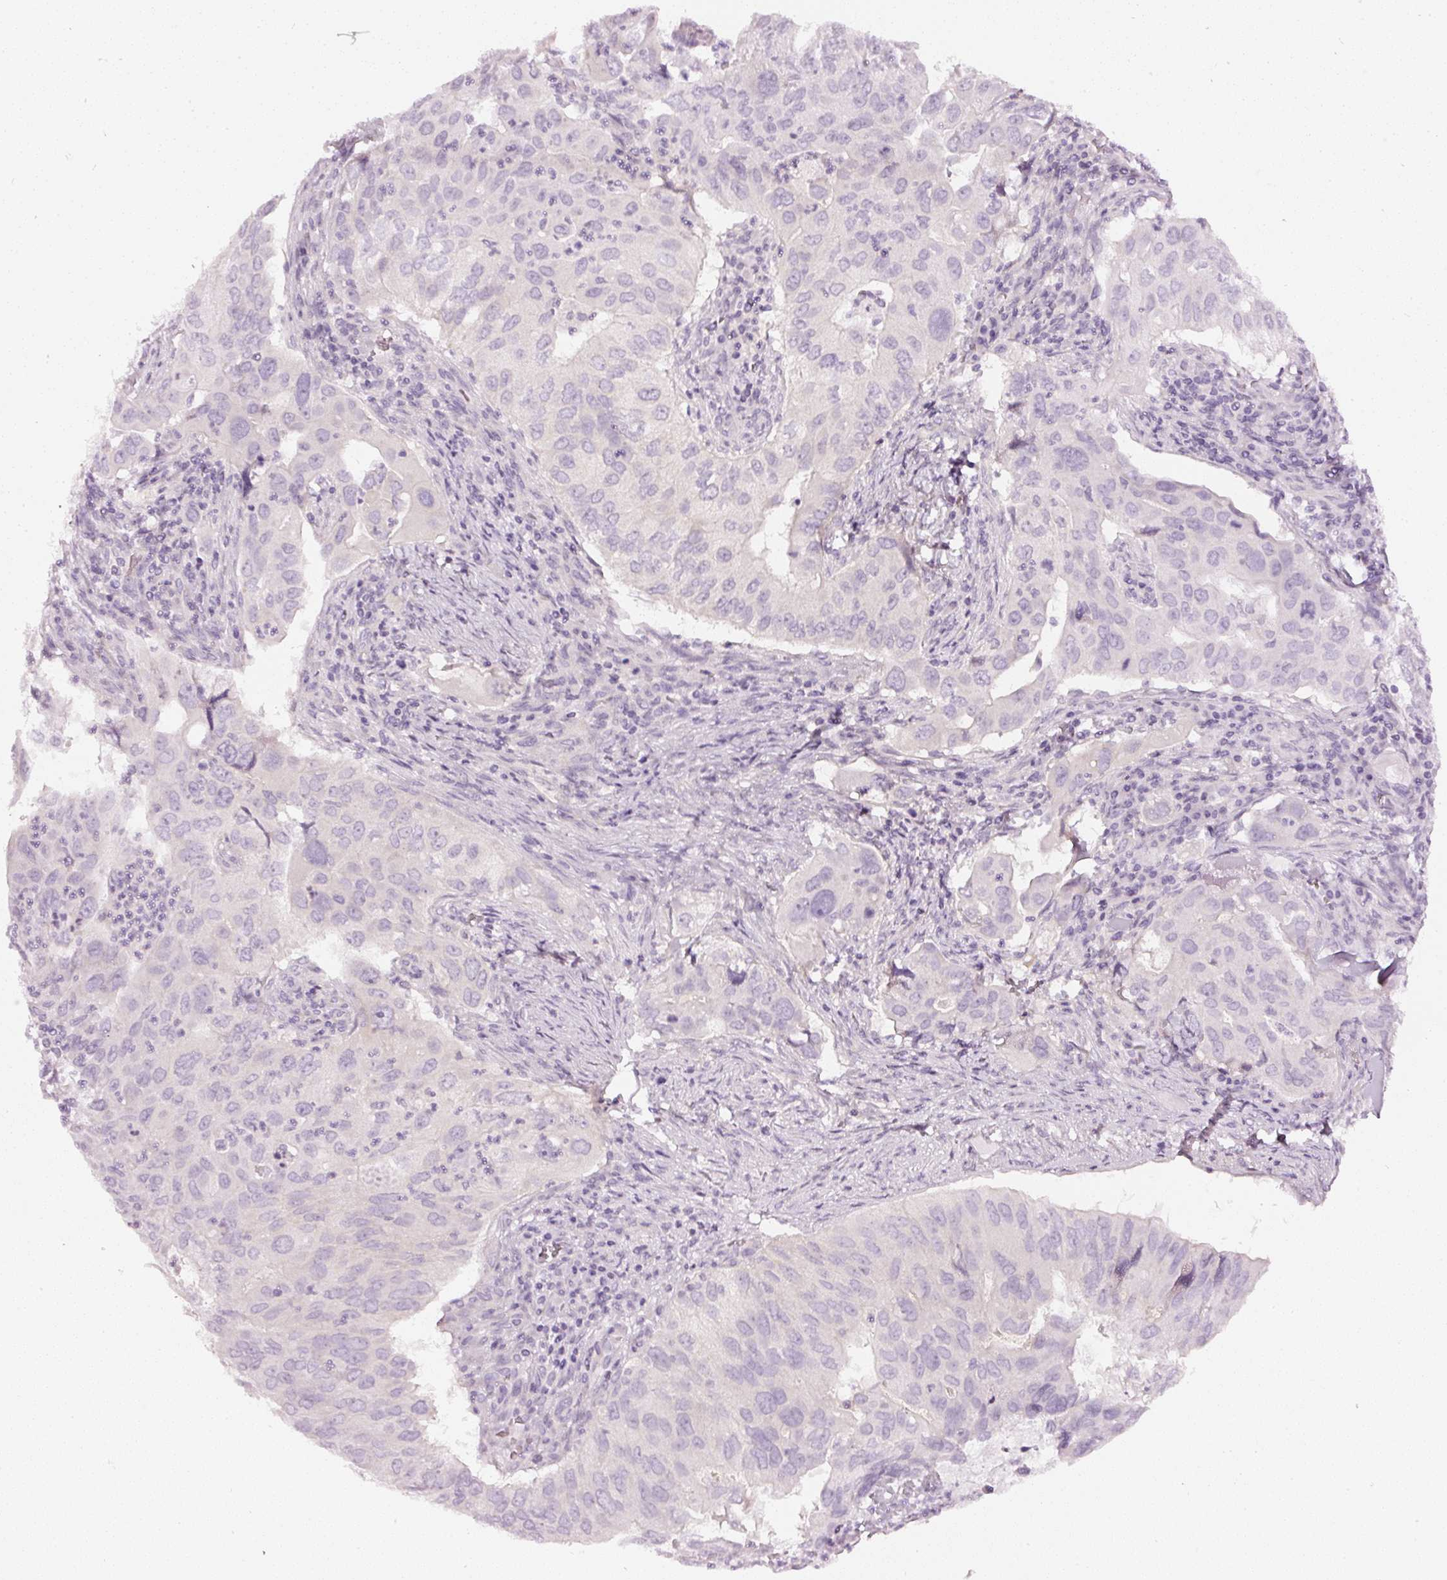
{"staining": {"intensity": "negative", "quantity": "none", "location": "none"}, "tissue": "lung cancer", "cell_type": "Tumor cells", "image_type": "cancer", "snomed": [{"axis": "morphology", "description": "Adenocarcinoma, NOS"}, {"axis": "topography", "description": "Lung"}], "caption": "Immunohistochemistry image of lung adenocarcinoma stained for a protein (brown), which shows no staining in tumor cells. (Brightfield microscopy of DAB IHC at high magnification).", "gene": "CNP", "patient": {"sex": "male", "age": 48}}